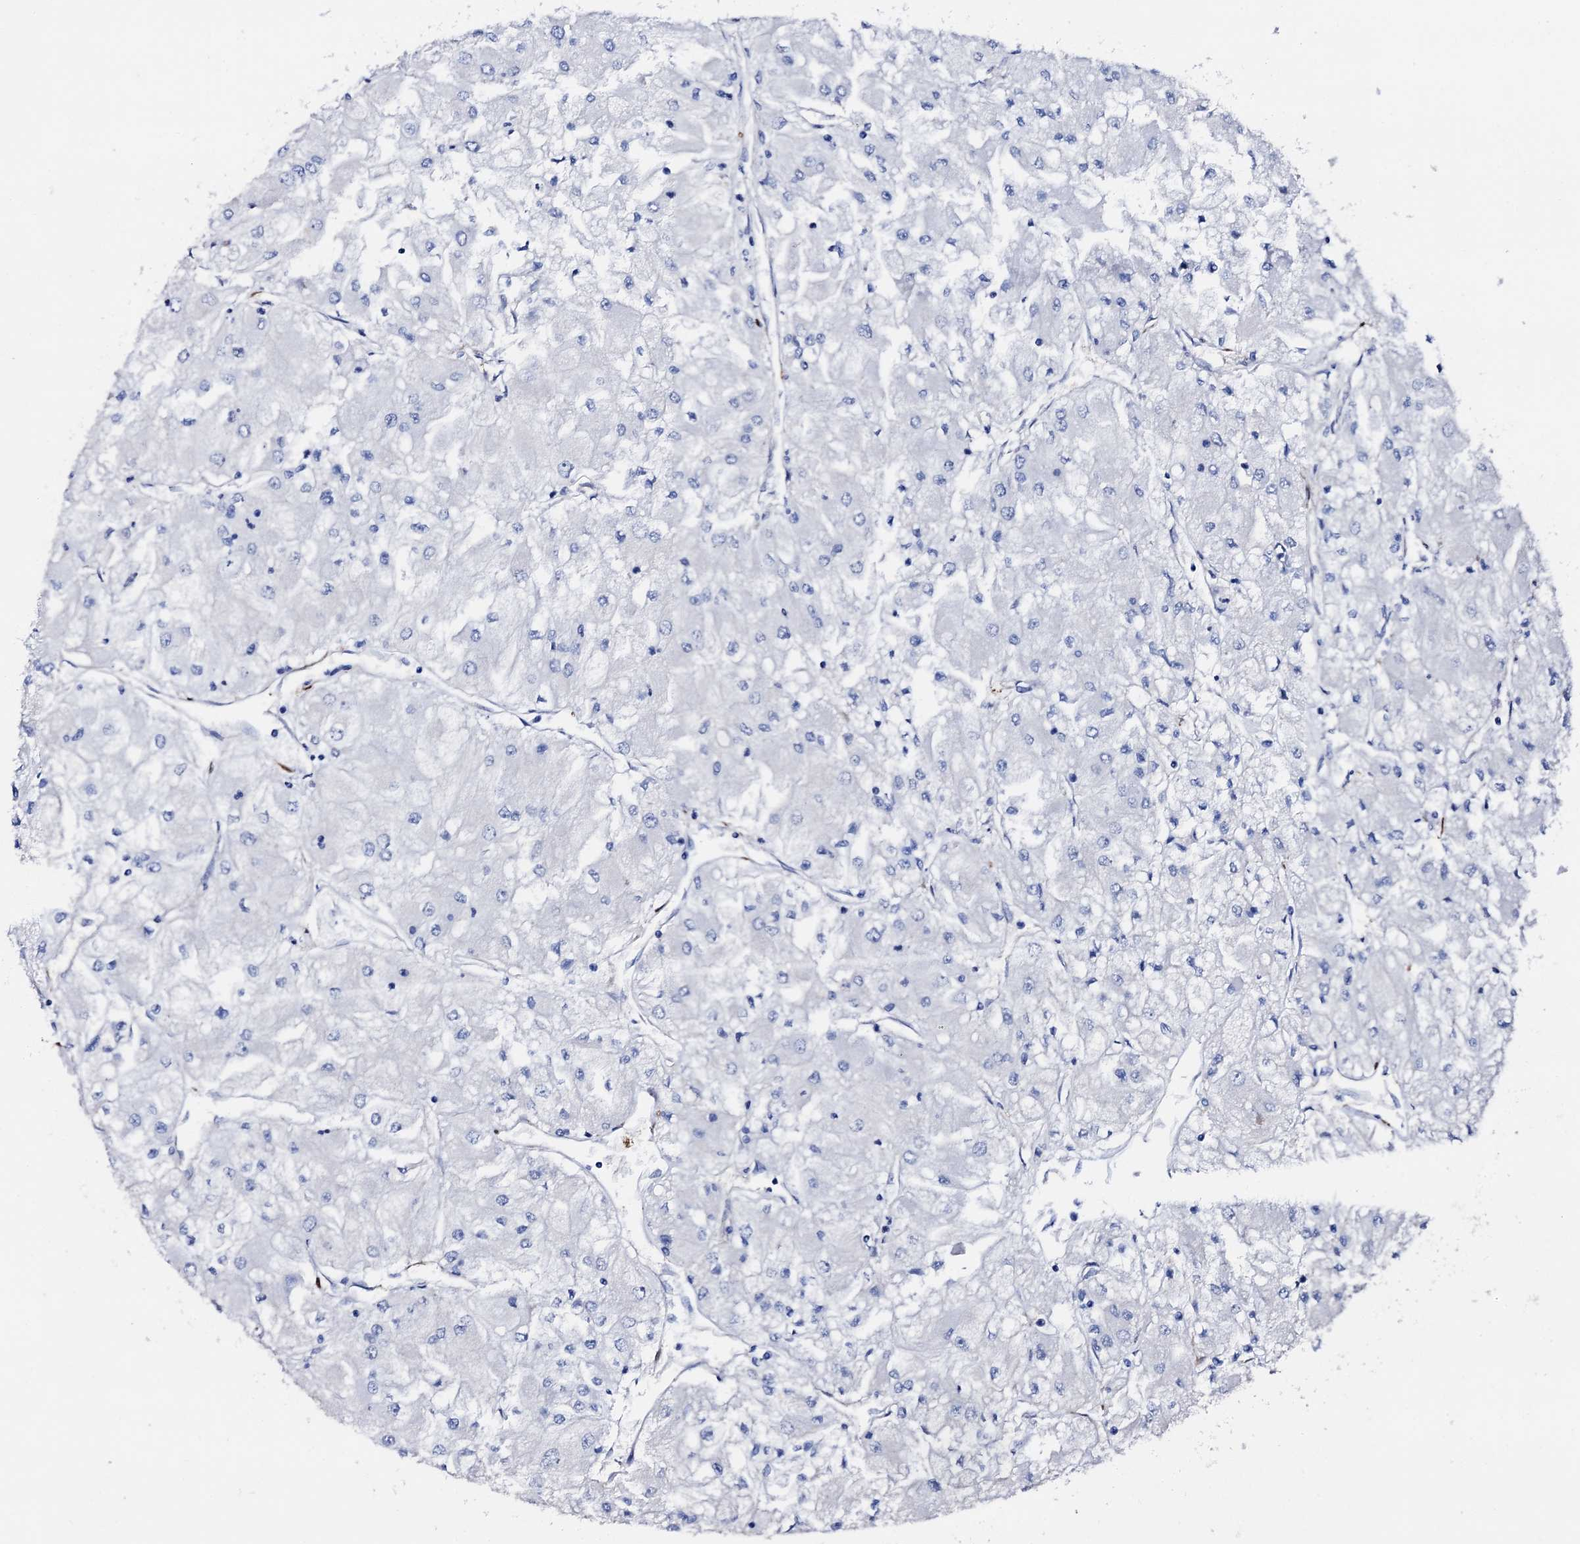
{"staining": {"intensity": "negative", "quantity": "none", "location": "none"}, "tissue": "renal cancer", "cell_type": "Tumor cells", "image_type": "cancer", "snomed": [{"axis": "morphology", "description": "Adenocarcinoma, NOS"}, {"axis": "topography", "description": "Kidney"}], "caption": "DAB immunohistochemical staining of renal cancer (adenocarcinoma) exhibits no significant staining in tumor cells. The staining was performed using DAB (3,3'-diaminobenzidine) to visualize the protein expression in brown, while the nuclei were stained in blue with hematoxylin (Magnification: 20x).", "gene": "NRIP2", "patient": {"sex": "male", "age": 80}}